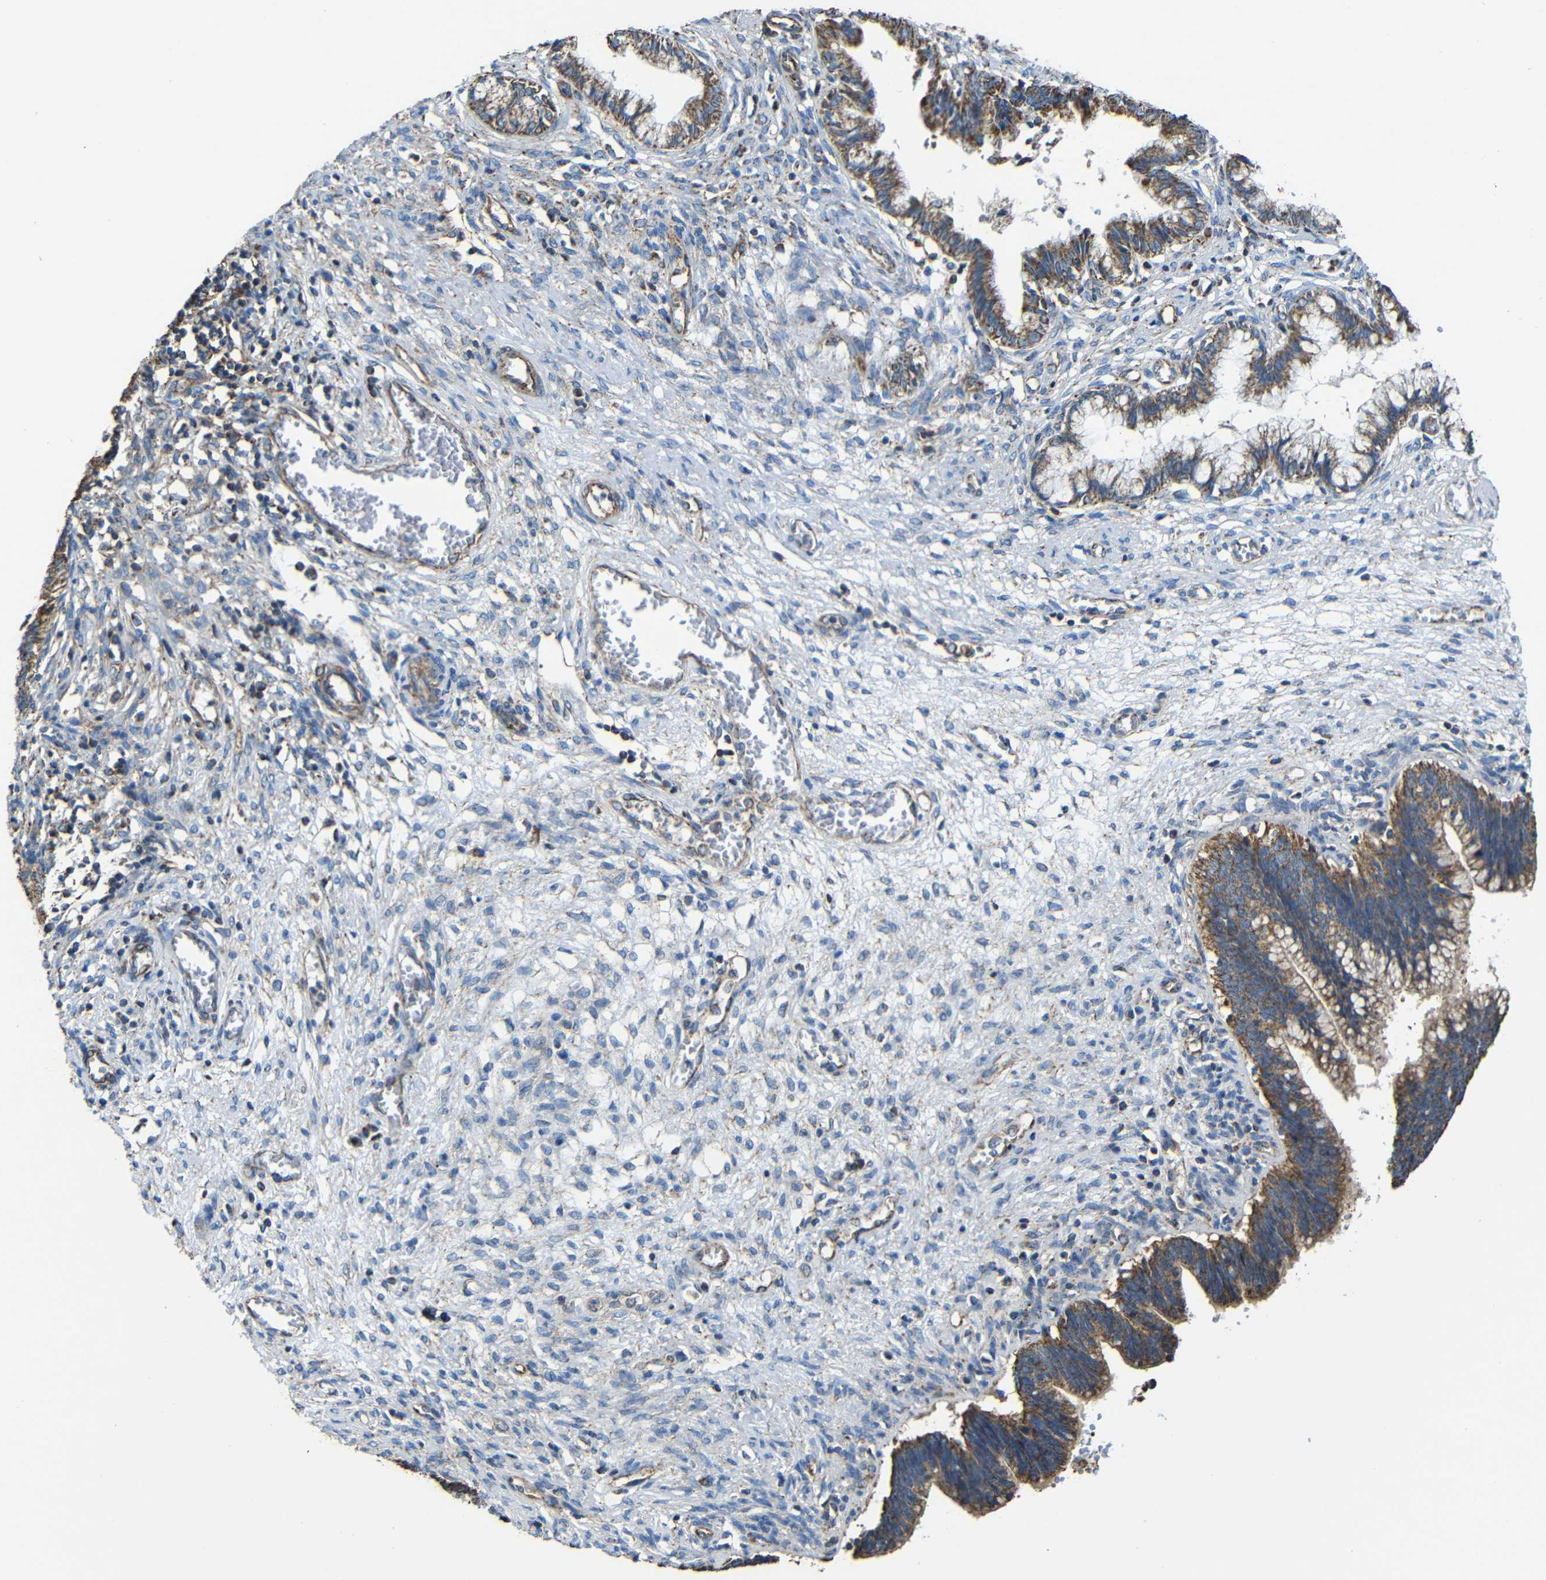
{"staining": {"intensity": "strong", "quantity": ">75%", "location": "cytoplasmic/membranous"}, "tissue": "cervical cancer", "cell_type": "Tumor cells", "image_type": "cancer", "snomed": [{"axis": "morphology", "description": "Adenocarcinoma, NOS"}, {"axis": "topography", "description": "Cervix"}], "caption": "Immunohistochemical staining of human cervical cancer (adenocarcinoma) displays high levels of strong cytoplasmic/membranous protein expression in approximately >75% of tumor cells. (brown staining indicates protein expression, while blue staining denotes nuclei).", "gene": "INTS6L", "patient": {"sex": "female", "age": 44}}